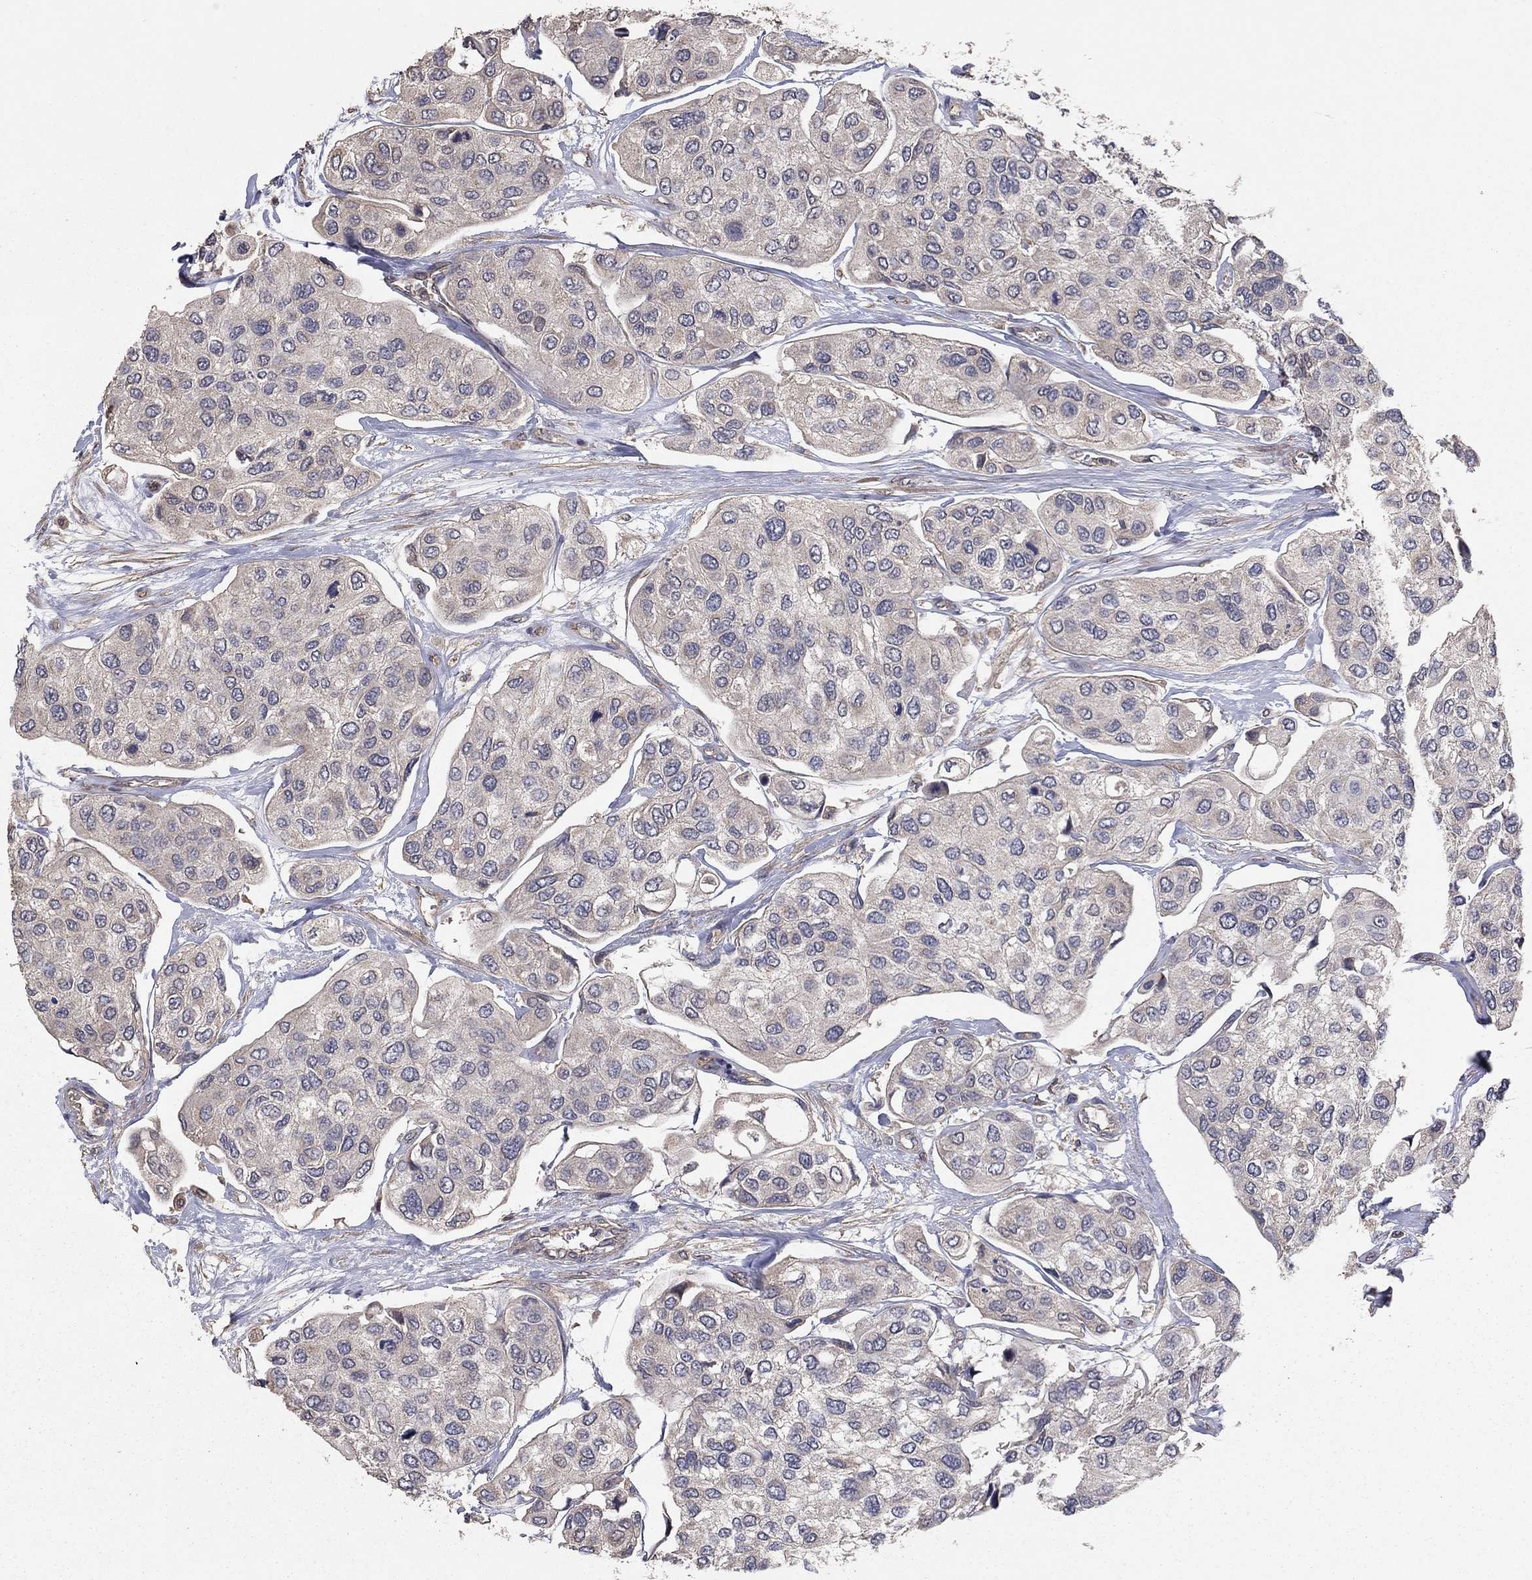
{"staining": {"intensity": "negative", "quantity": "none", "location": "none"}, "tissue": "urothelial cancer", "cell_type": "Tumor cells", "image_type": "cancer", "snomed": [{"axis": "morphology", "description": "Urothelial carcinoma, High grade"}, {"axis": "topography", "description": "Urinary bladder"}], "caption": "DAB immunohistochemical staining of human high-grade urothelial carcinoma displays no significant expression in tumor cells. (DAB IHC with hematoxylin counter stain).", "gene": "FLT4", "patient": {"sex": "male", "age": 77}}